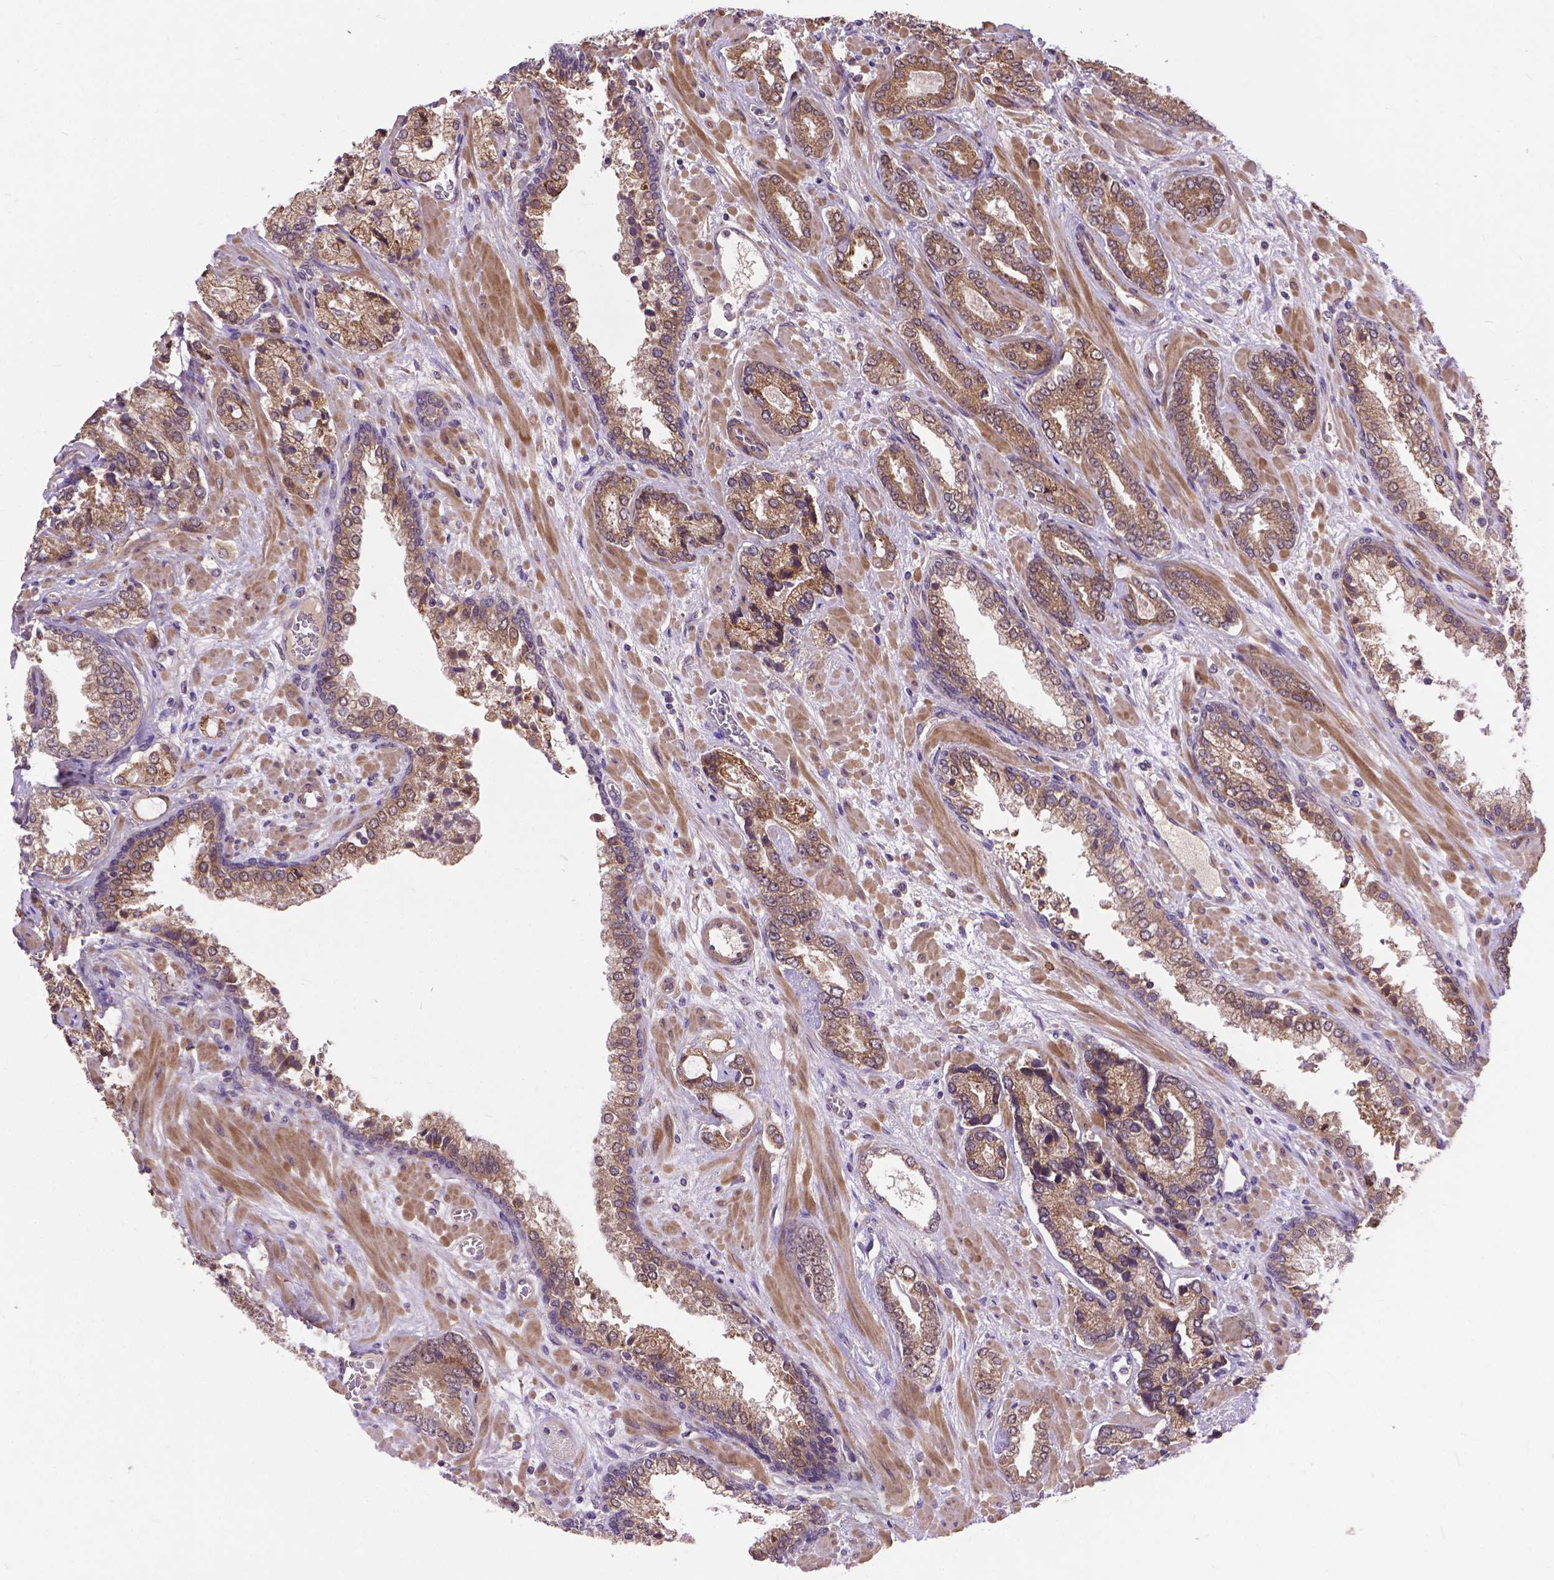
{"staining": {"intensity": "moderate", "quantity": ">75%", "location": "cytoplasmic/membranous"}, "tissue": "prostate cancer", "cell_type": "Tumor cells", "image_type": "cancer", "snomed": [{"axis": "morphology", "description": "Adenocarcinoma, Low grade"}, {"axis": "topography", "description": "Prostate"}], "caption": "This micrograph exhibits immunohistochemistry (IHC) staining of human prostate cancer (low-grade adenocarcinoma), with medium moderate cytoplasmic/membranous staining in approximately >75% of tumor cells.", "gene": "ZNF616", "patient": {"sex": "male", "age": 61}}